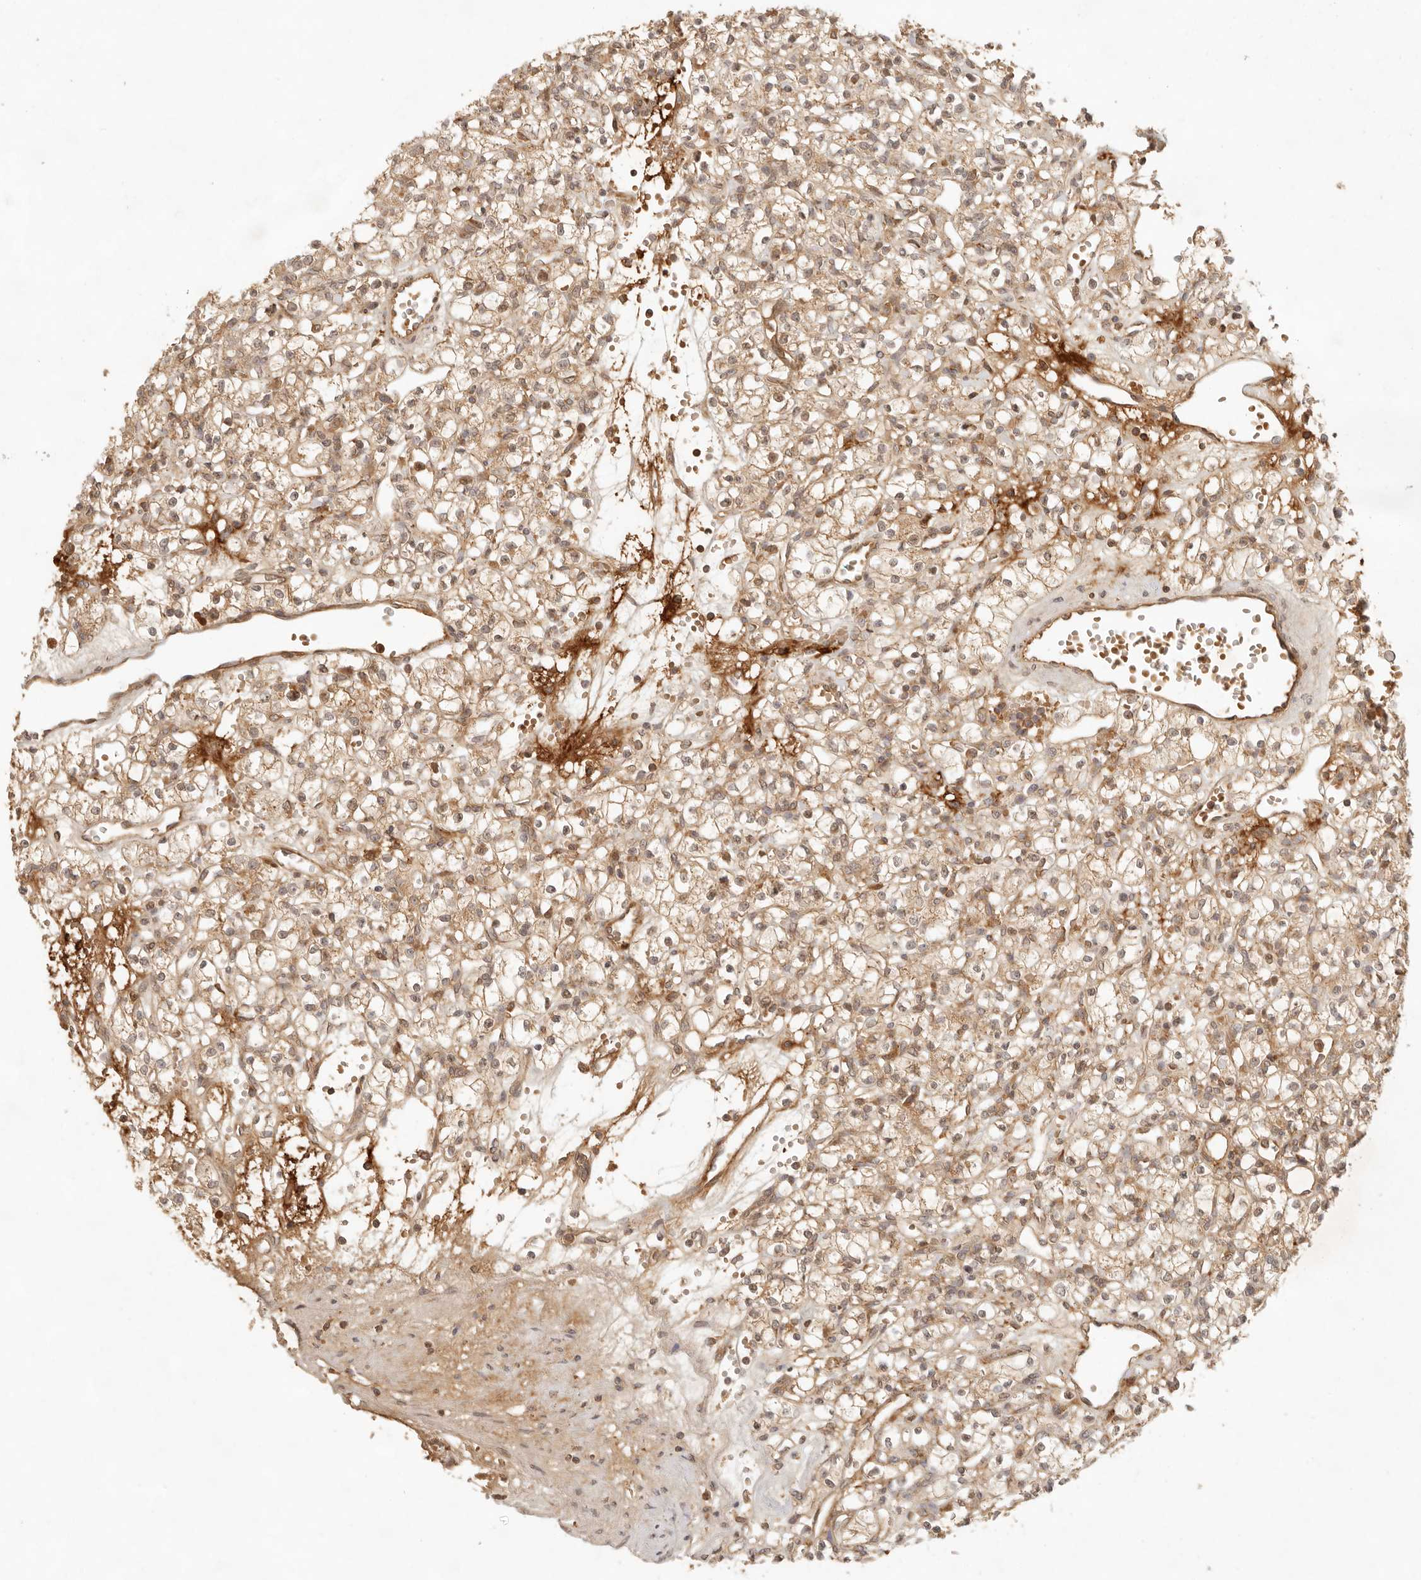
{"staining": {"intensity": "moderate", "quantity": ">75%", "location": "cytoplasmic/membranous"}, "tissue": "renal cancer", "cell_type": "Tumor cells", "image_type": "cancer", "snomed": [{"axis": "morphology", "description": "Adenocarcinoma, NOS"}, {"axis": "topography", "description": "Kidney"}], "caption": "Protein staining exhibits moderate cytoplasmic/membranous positivity in approximately >75% of tumor cells in adenocarcinoma (renal). The staining was performed using DAB (3,3'-diaminobenzidine) to visualize the protein expression in brown, while the nuclei were stained in blue with hematoxylin (Magnification: 20x).", "gene": "ANKRD61", "patient": {"sex": "female", "age": 59}}